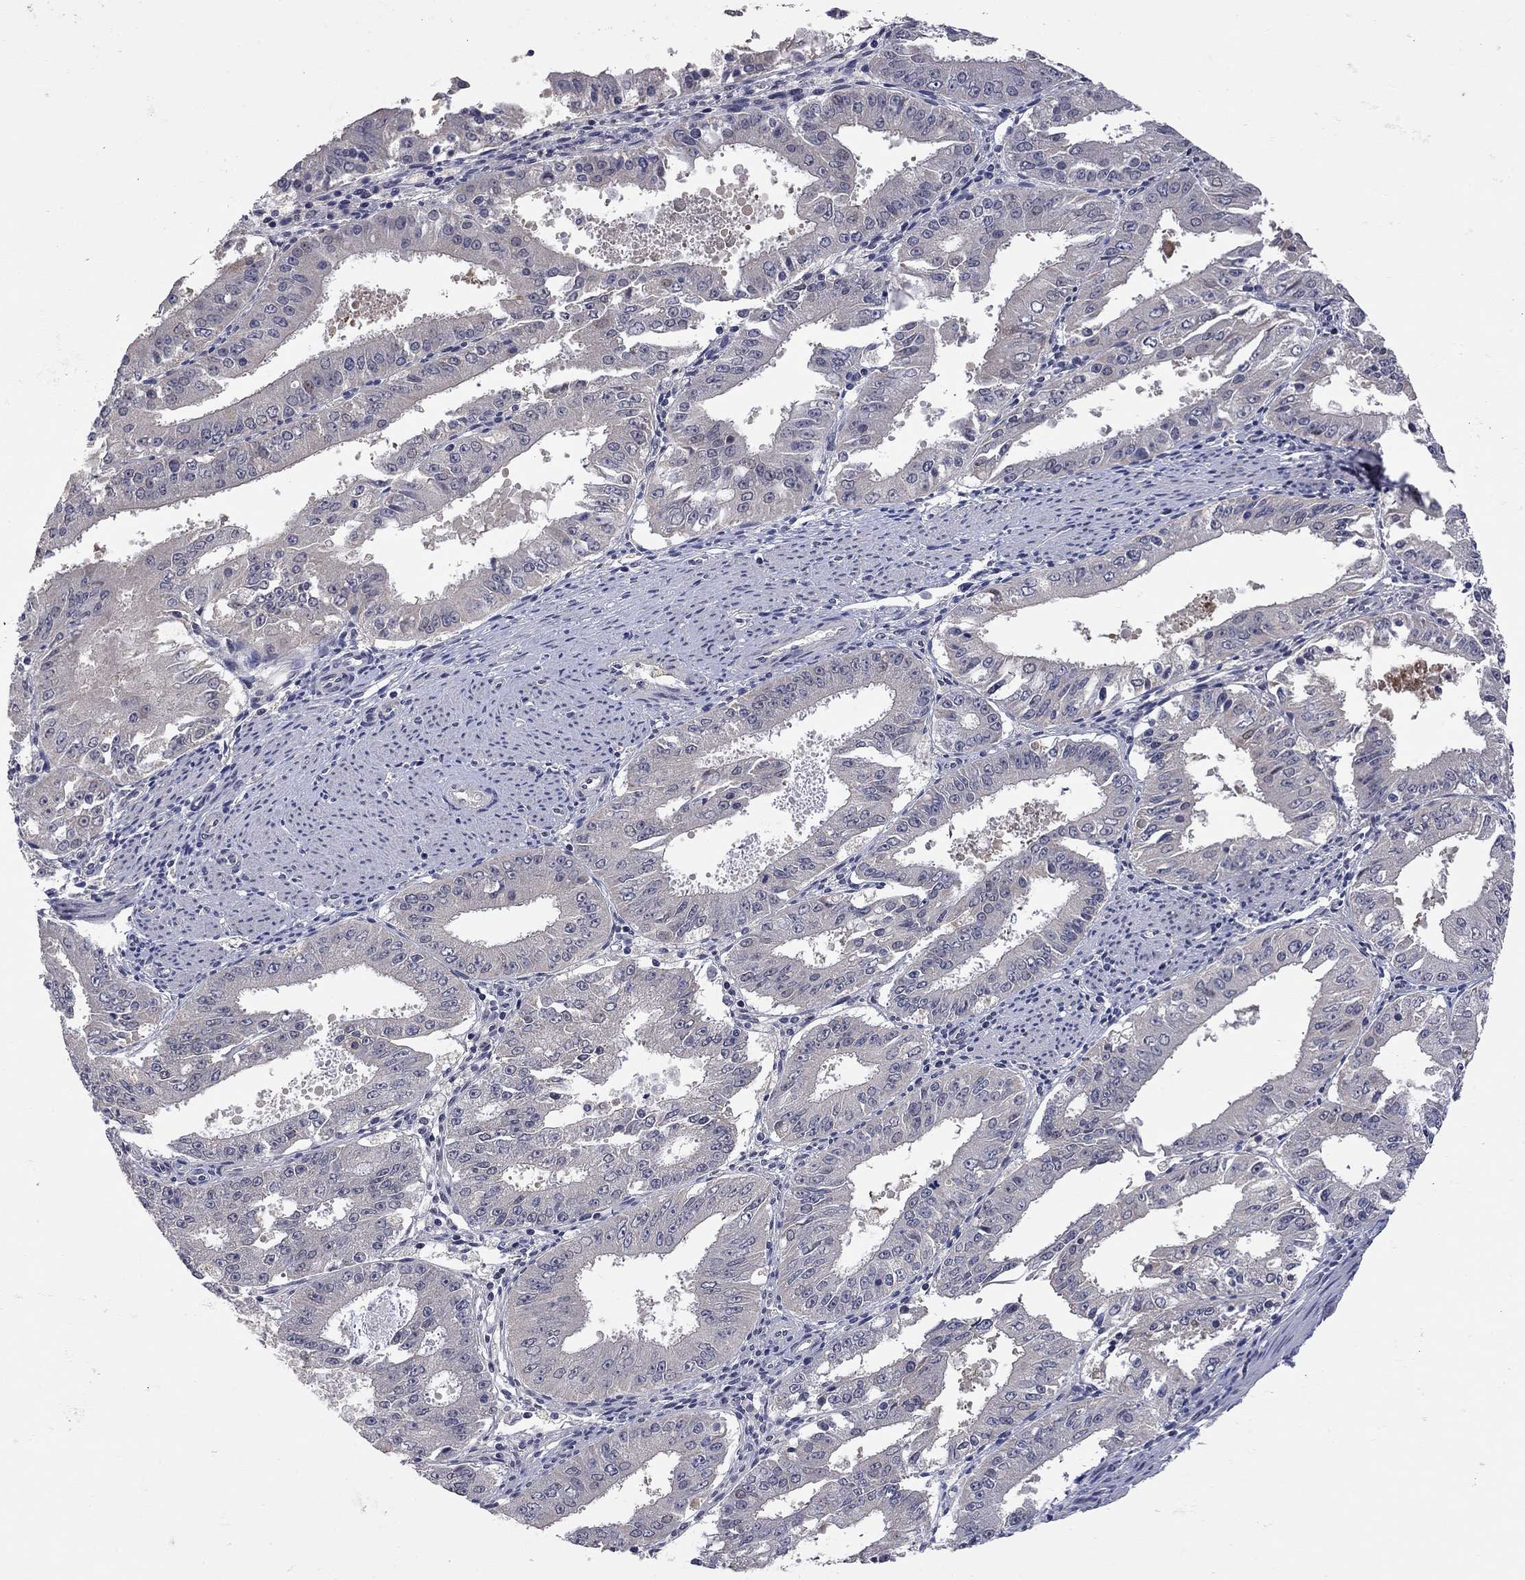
{"staining": {"intensity": "negative", "quantity": "none", "location": "none"}, "tissue": "ovarian cancer", "cell_type": "Tumor cells", "image_type": "cancer", "snomed": [{"axis": "morphology", "description": "Carcinoma, endometroid"}, {"axis": "topography", "description": "Ovary"}], "caption": "A micrograph of ovarian endometroid carcinoma stained for a protein displays no brown staining in tumor cells. (Immunohistochemistry (ihc), brightfield microscopy, high magnification).", "gene": "FABP12", "patient": {"sex": "female", "age": 42}}